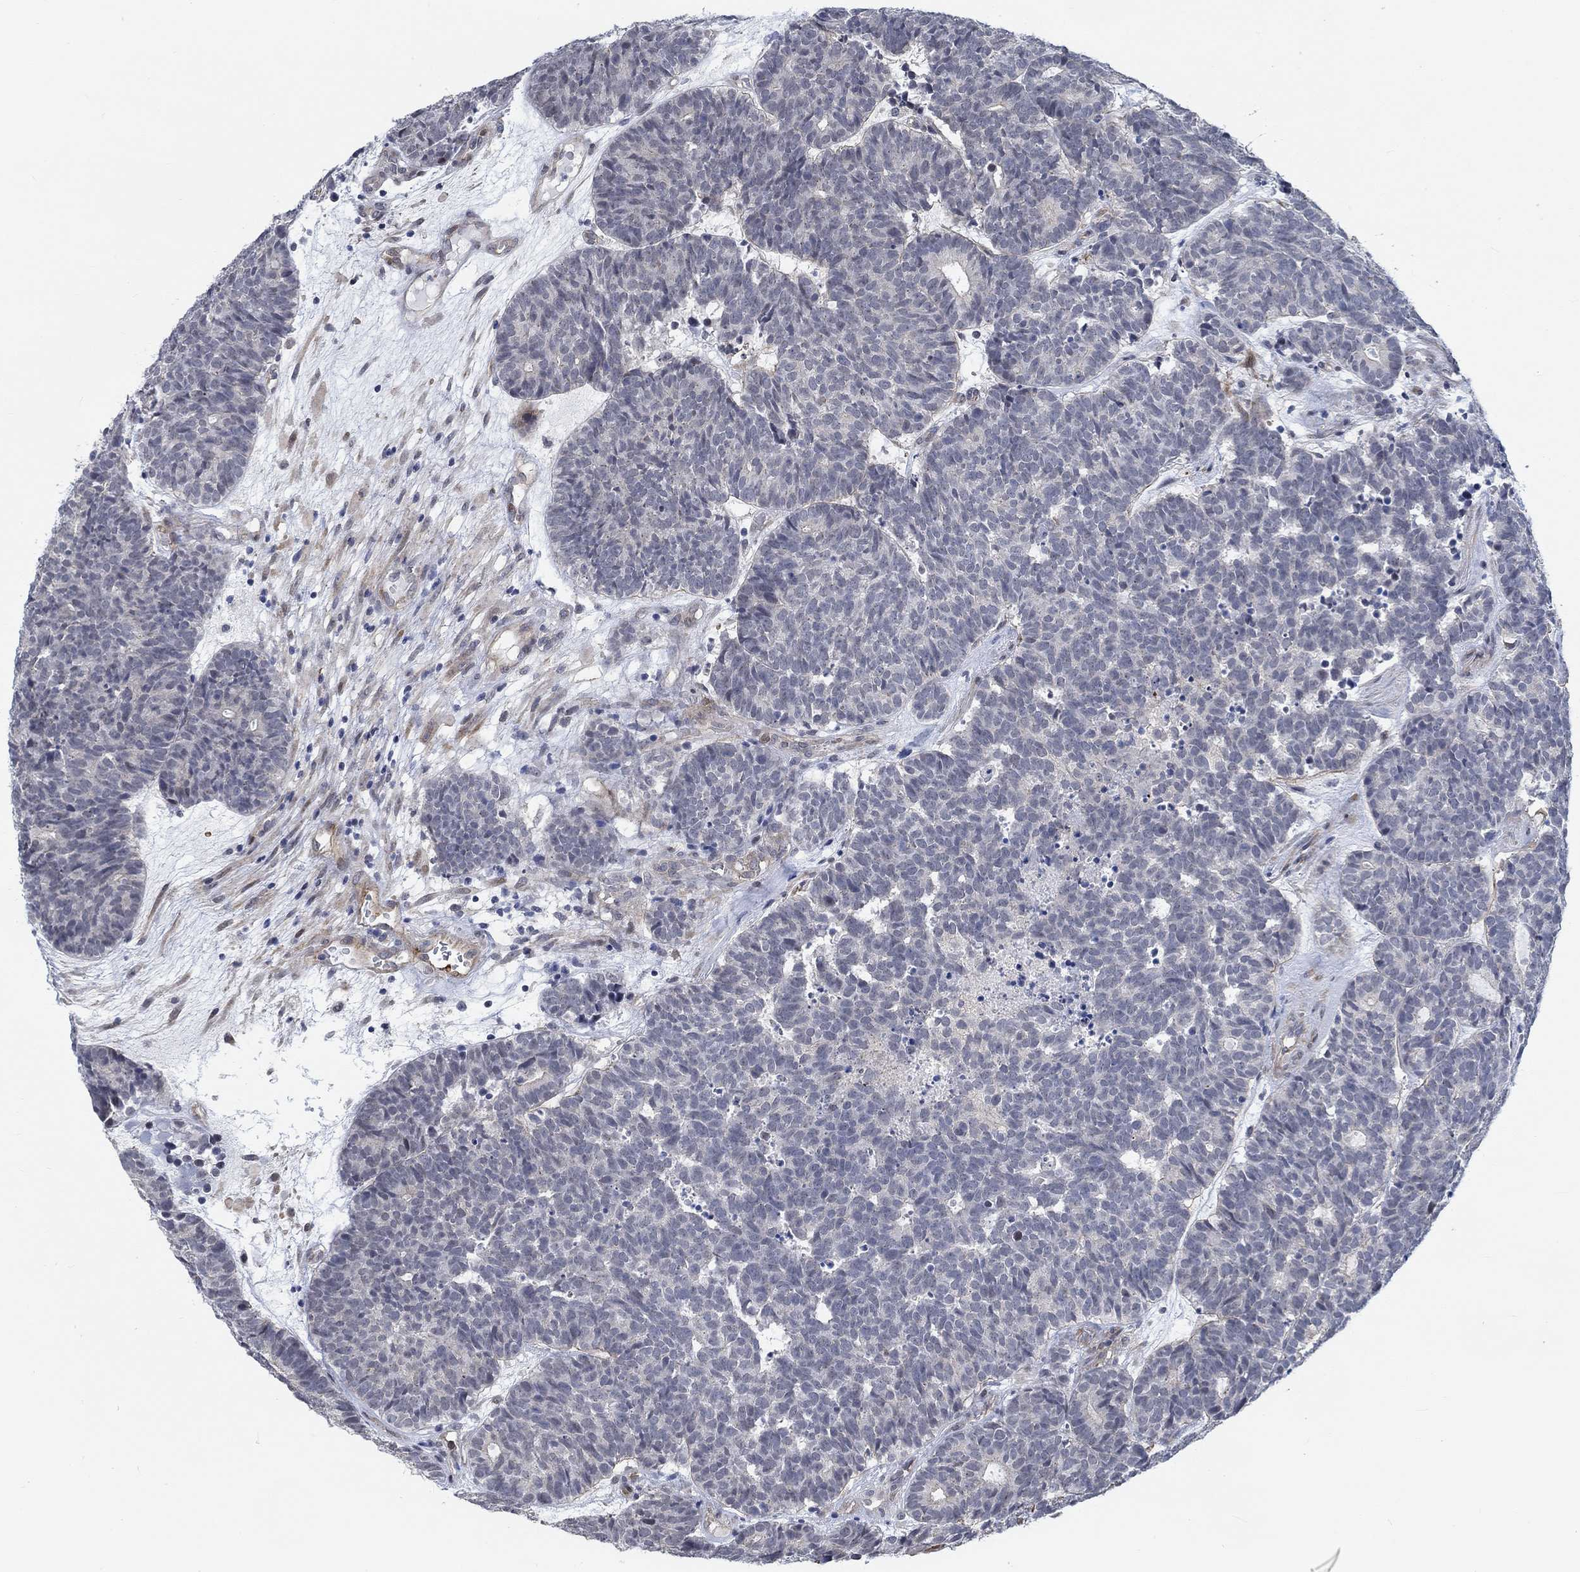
{"staining": {"intensity": "negative", "quantity": "none", "location": "none"}, "tissue": "head and neck cancer", "cell_type": "Tumor cells", "image_type": "cancer", "snomed": [{"axis": "morphology", "description": "Adenocarcinoma, NOS"}, {"axis": "topography", "description": "Head-Neck"}], "caption": "Protein analysis of head and neck adenocarcinoma demonstrates no significant staining in tumor cells.", "gene": "KCNH8", "patient": {"sex": "female", "age": 81}}